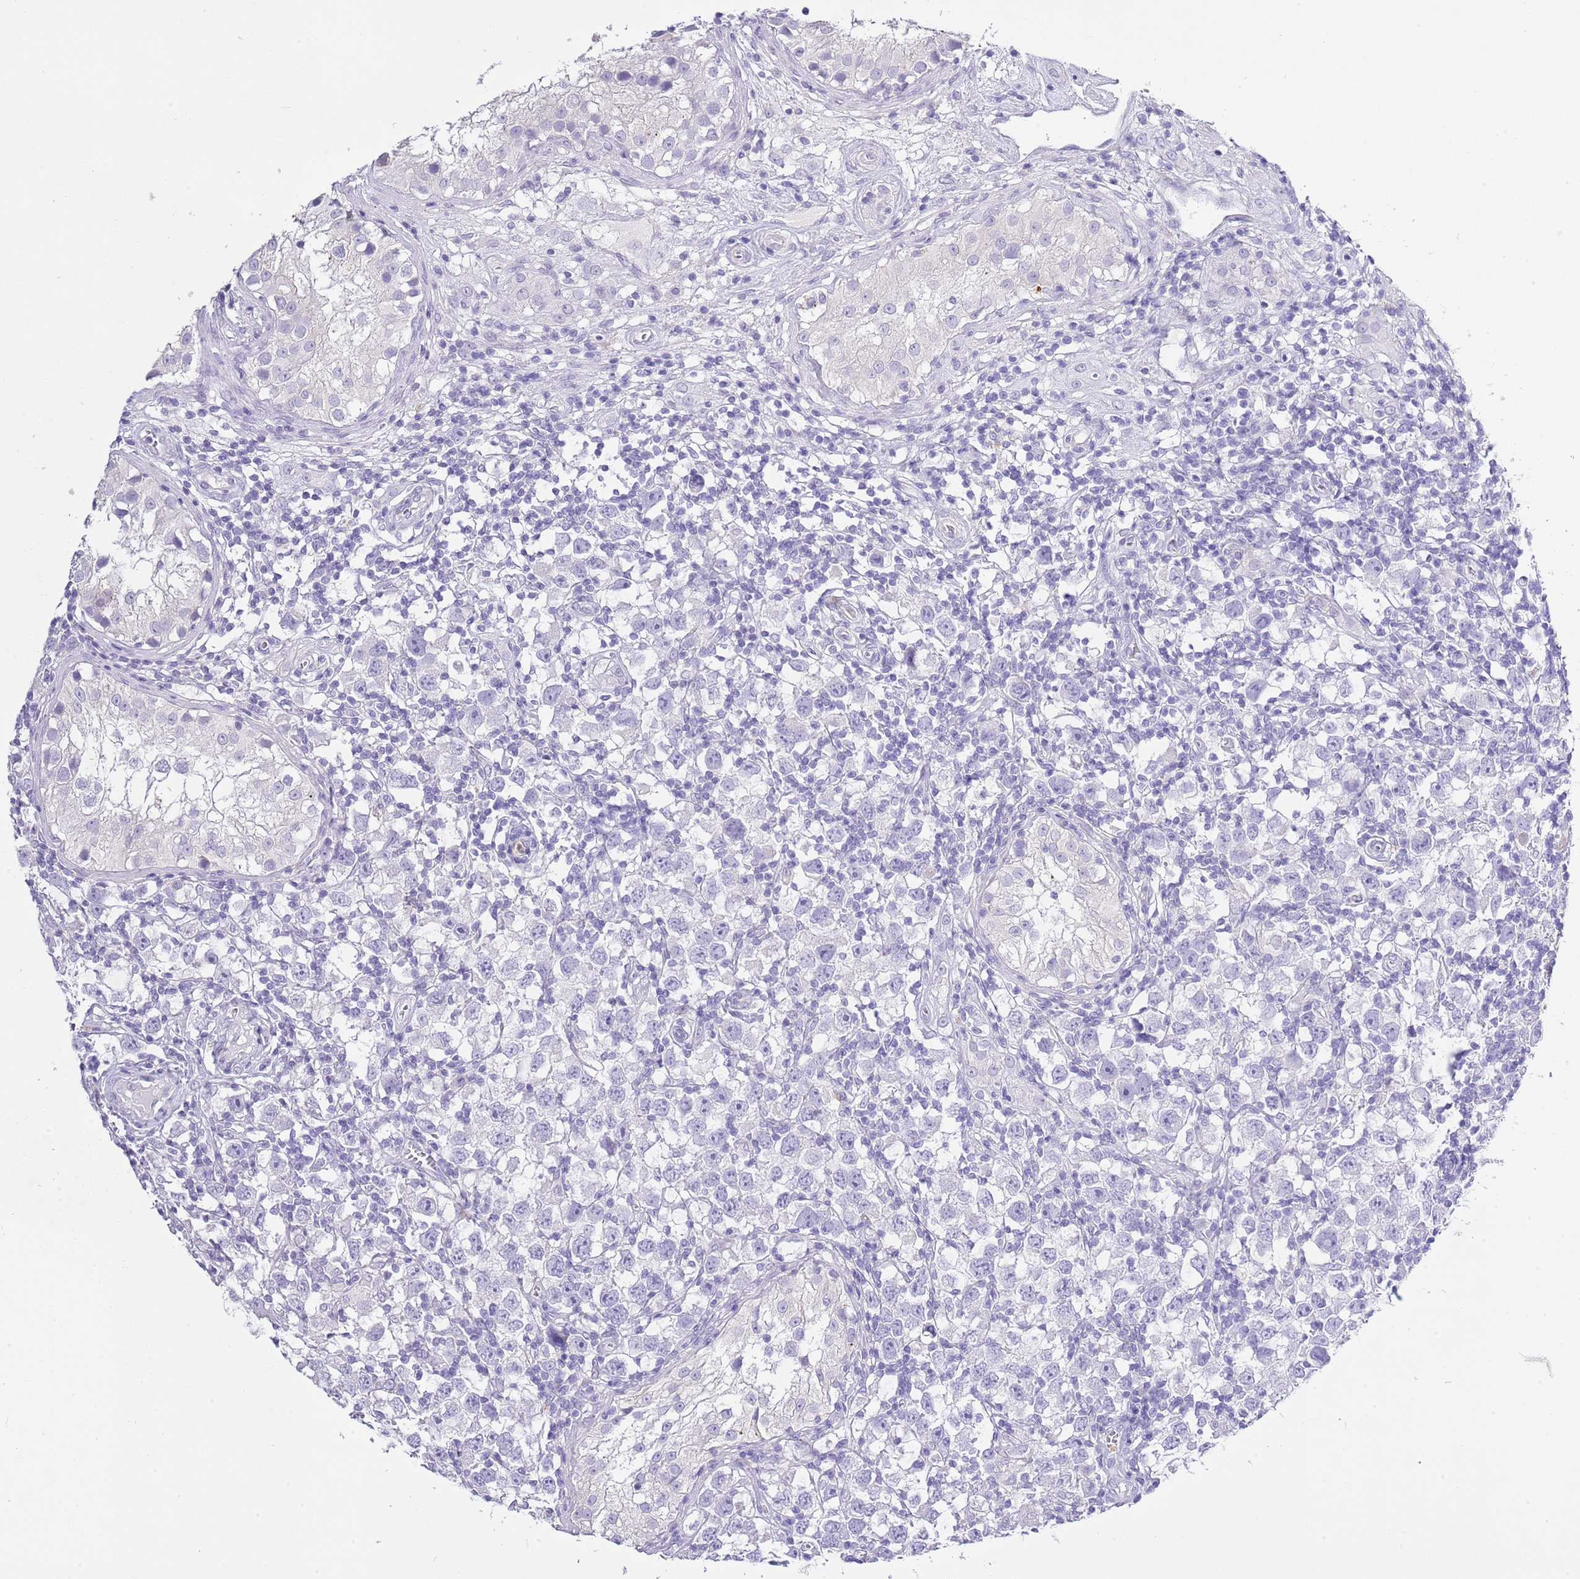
{"staining": {"intensity": "negative", "quantity": "none", "location": "none"}, "tissue": "testis cancer", "cell_type": "Tumor cells", "image_type": "cancer", "snomed": [{"axis": "morphology", "description": "Seminoma, NOS"}, {"axis": "morphology", "description": "Carcinoma, Embryonal, NOS"}, {"axis": "topography", "description": "Testis"}], "caption": "Immunohistochemical staining of human testis cancer reveals no significant staining in tumor cells. (Stains: DAB (3,3'-diaminobenzidine) immunohistochemistry with hematoxylin counter stain, Microscopy: brightfield microscopy at high magnification).", "gene": "OR2Z1", "patient": {"sex": "male", "age": 29}}